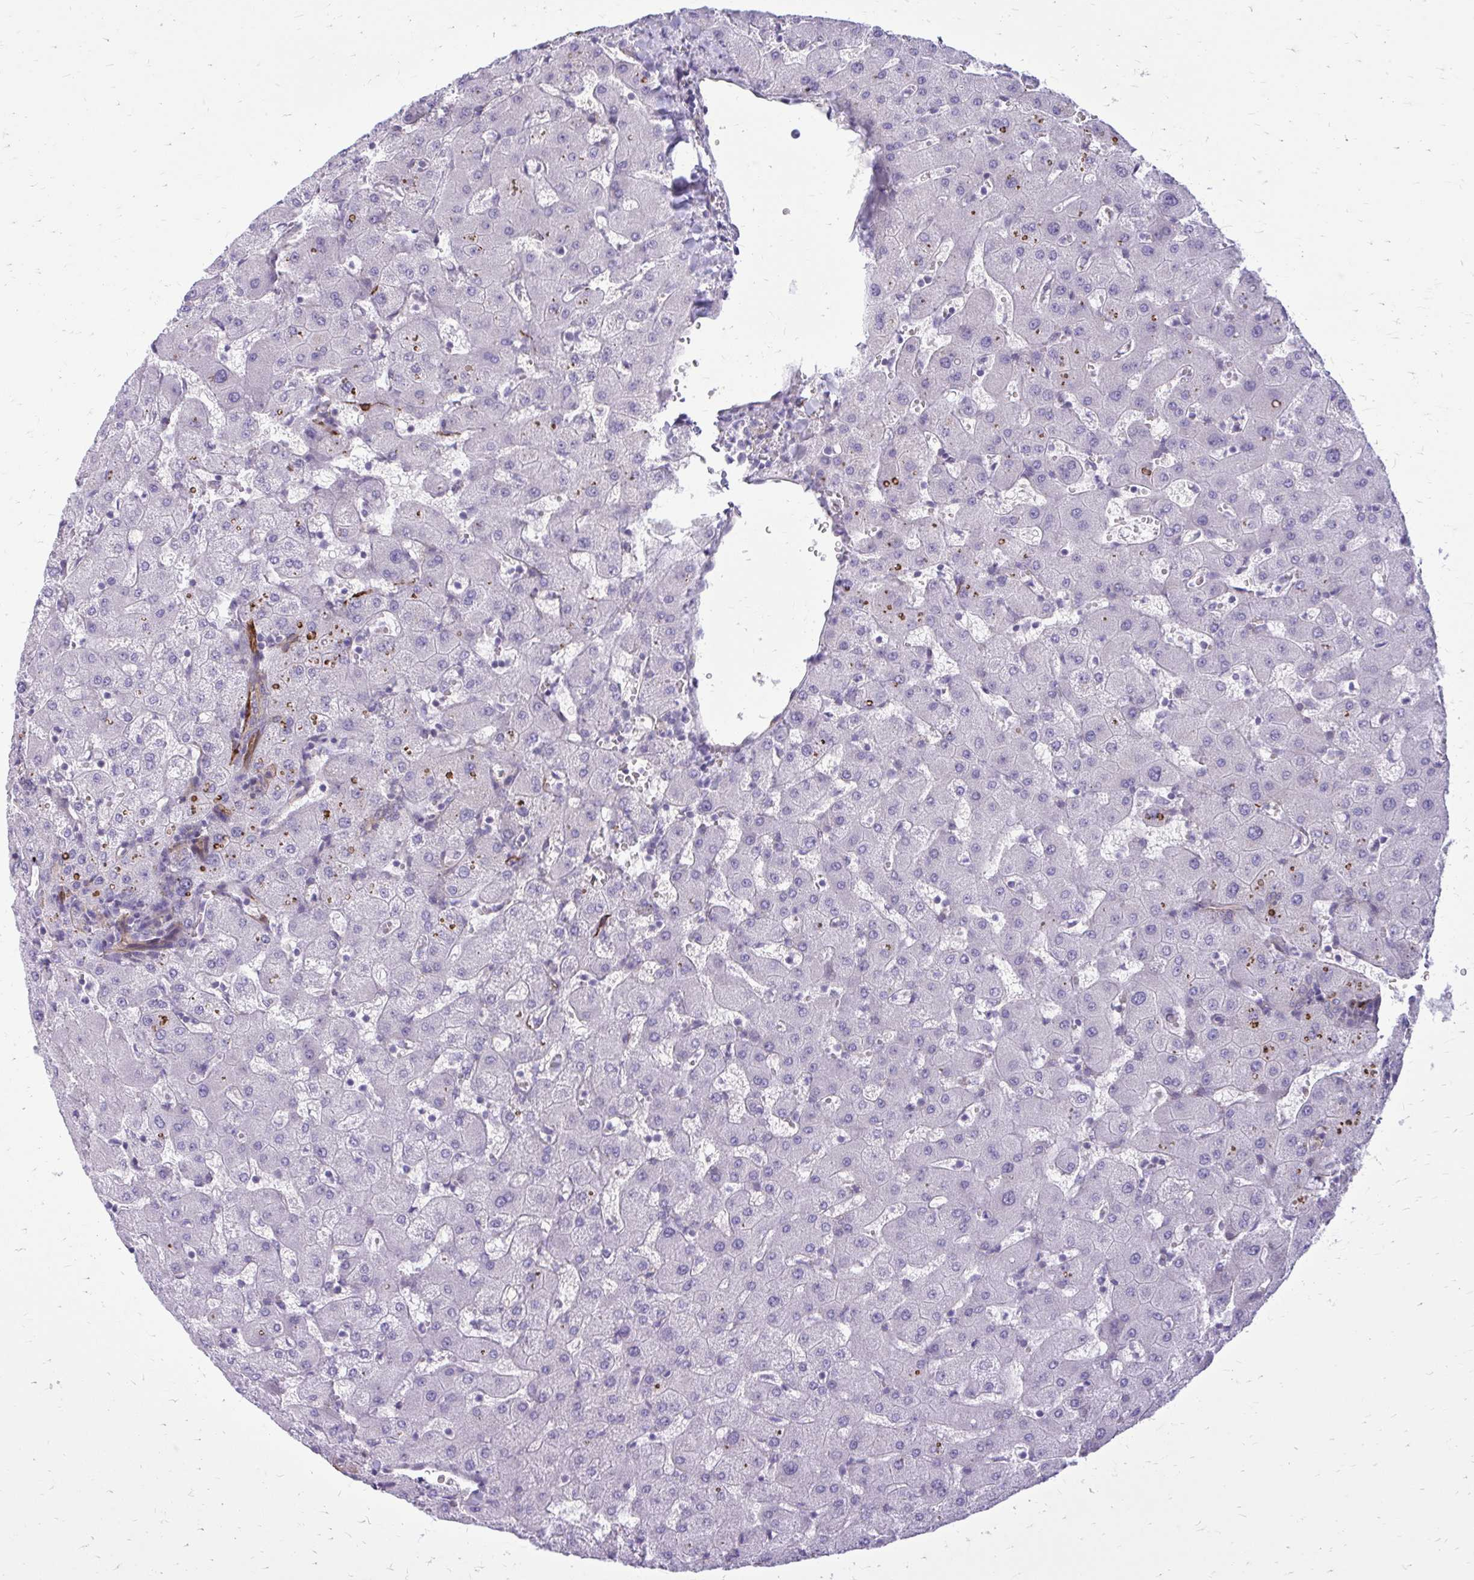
{"staining": {"intensity": "negative", "quantity": "none", "location": "none"}, "tissue": "liver", "cell_type": "Cholangiocytes", "image_type": "normal", "snomed": [{"axis": "morphology", "description": "Normal tissue, NOS"}, {"axis": "topography", "description": "Liver"}], "caption": "The histopathology image shows no significant positivity in cholangiocytes of liver.", "gene": "BEND5", "patient": {"sex": "female", "age": 63}}